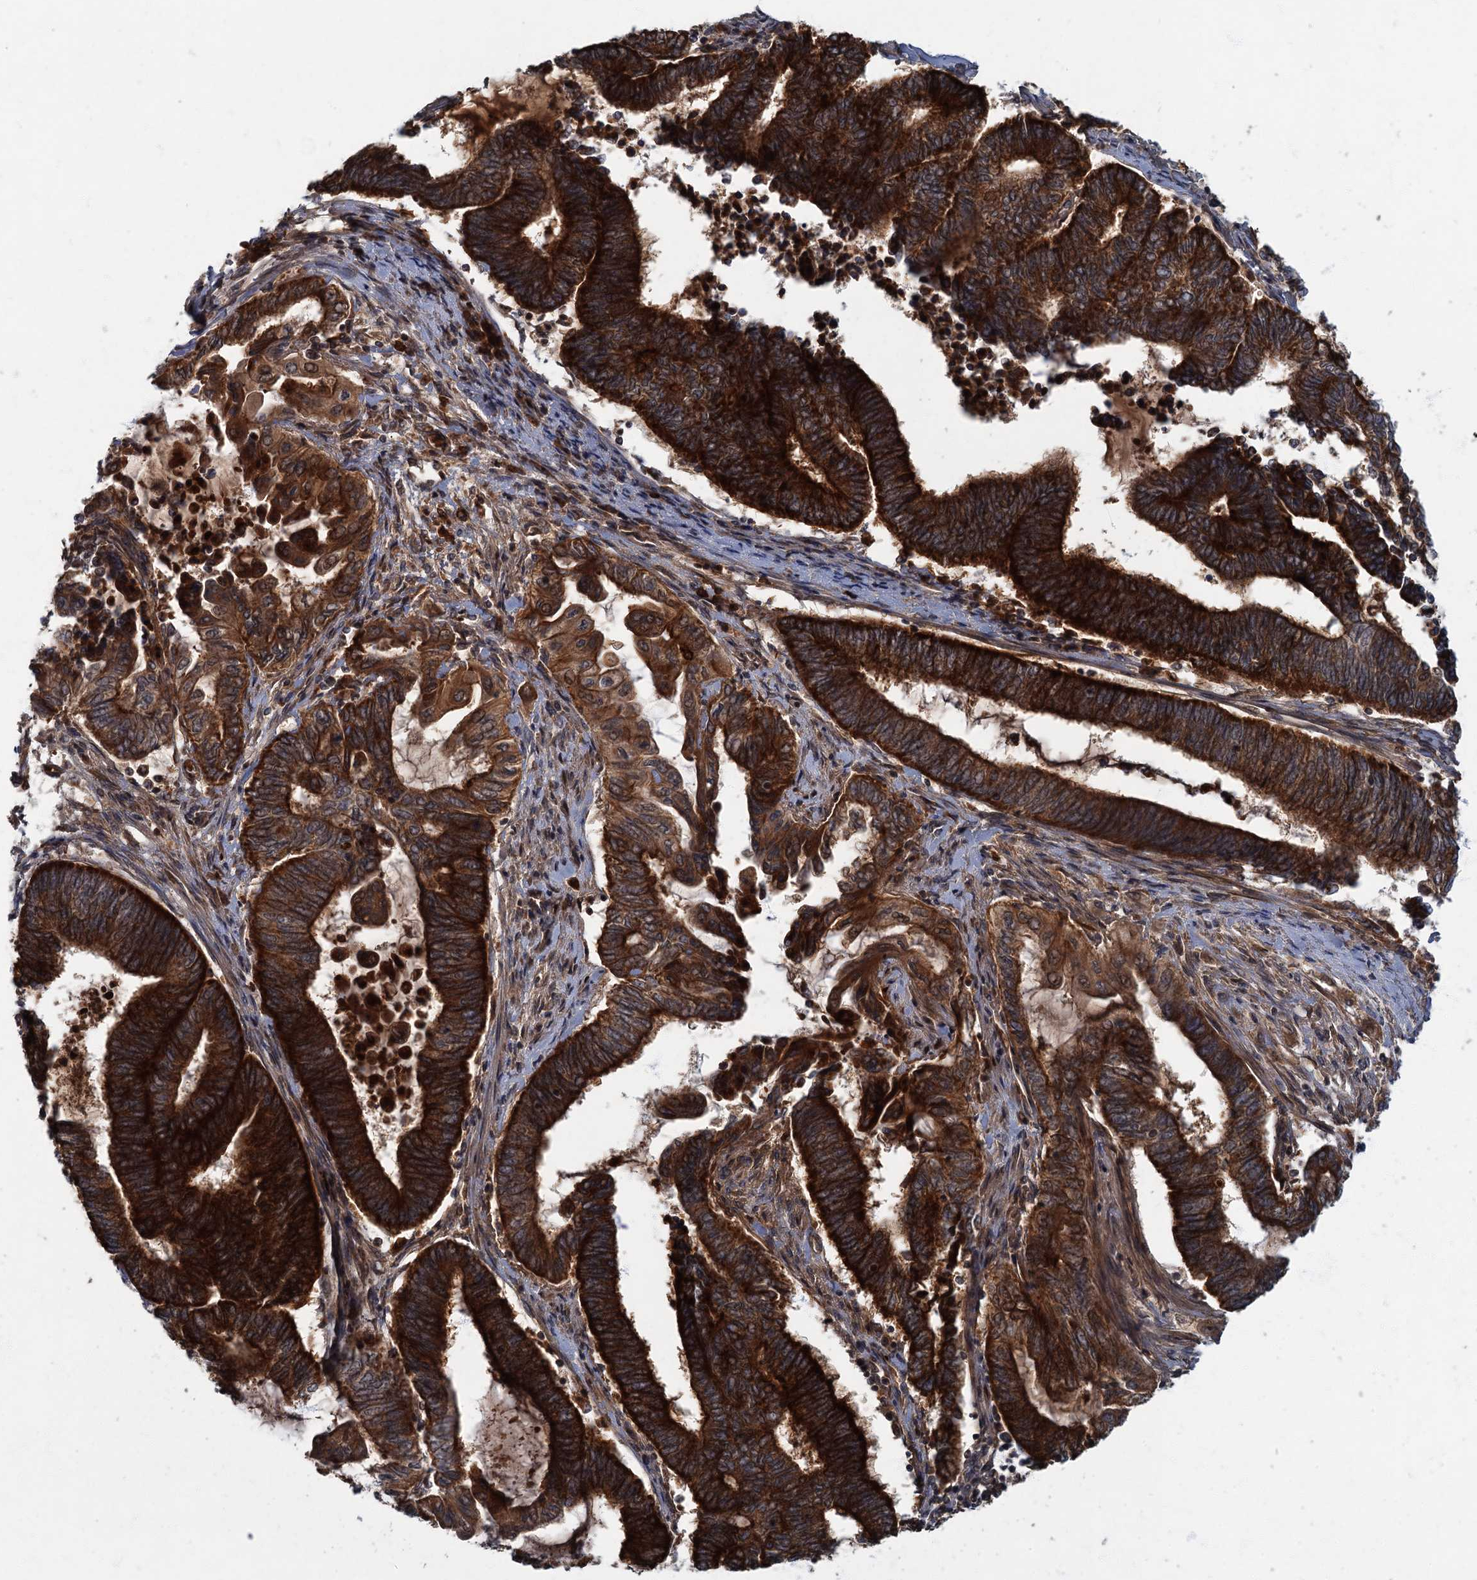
{"staining": {"intensity": "strong", "quantity": ">75%", "location": "cytoplasmic/membranous"}, "tissue": "endometrial cancer", "cell_type": "Tumor cells", "image_type": "cancer", "snomed": [{"axis": "morphology", "description": "Adenocarcinoma, NOS"}, {"axis": "topography", "description": "Uterus"}, {"axis": "topography", "description": "Endometrium"}], "caption": "This image demonstrates endometrial cancer stained with immunohistochemistry to label a protein in brown. The cytoplasmic/membranous of tumor cells show strong positivity for the protein. Nuclei are counter-stained blue.", "gene": "SLC11A2", "patient": {"sex": "female", "age": 70}}